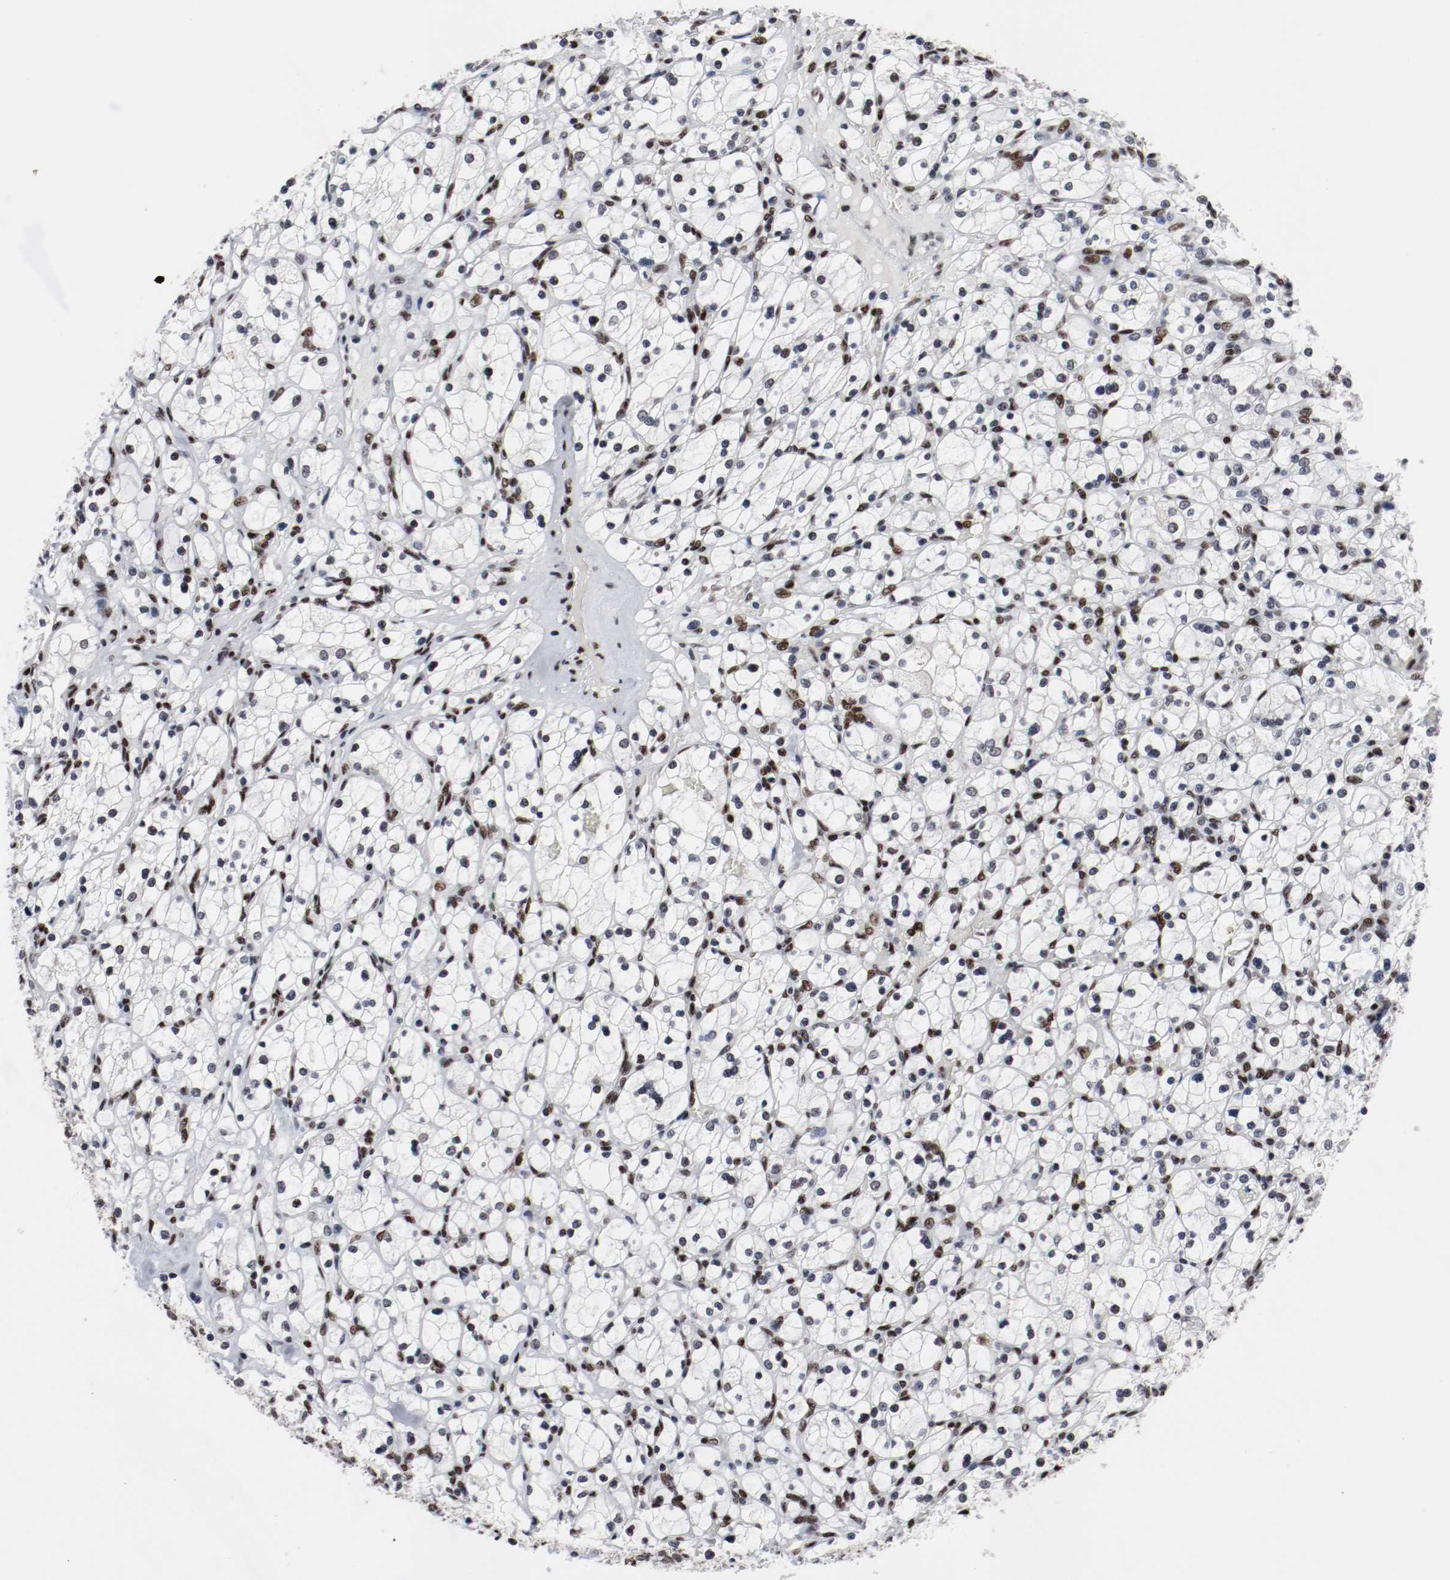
{"staining": {"intensity": "moderate", "quantity": "25%-75%", "location": "nuclear"}, "tissue": "renal cancer", "cell_type": "Tumor cells", "image_type": "cancer", "snomed": [{"axis": "morphology", "description": "Adenocarcinoma, NOS"}, {"axis": "topography", "description": "Kidney"}], "caption": "Protein expression analysis of human renal adenocarcinoma reveals moderate nuclear staining in about 25%-75% of tumor cells.", "gene": "MEF2D", "patient": {"sex": "female", "age": 83}}